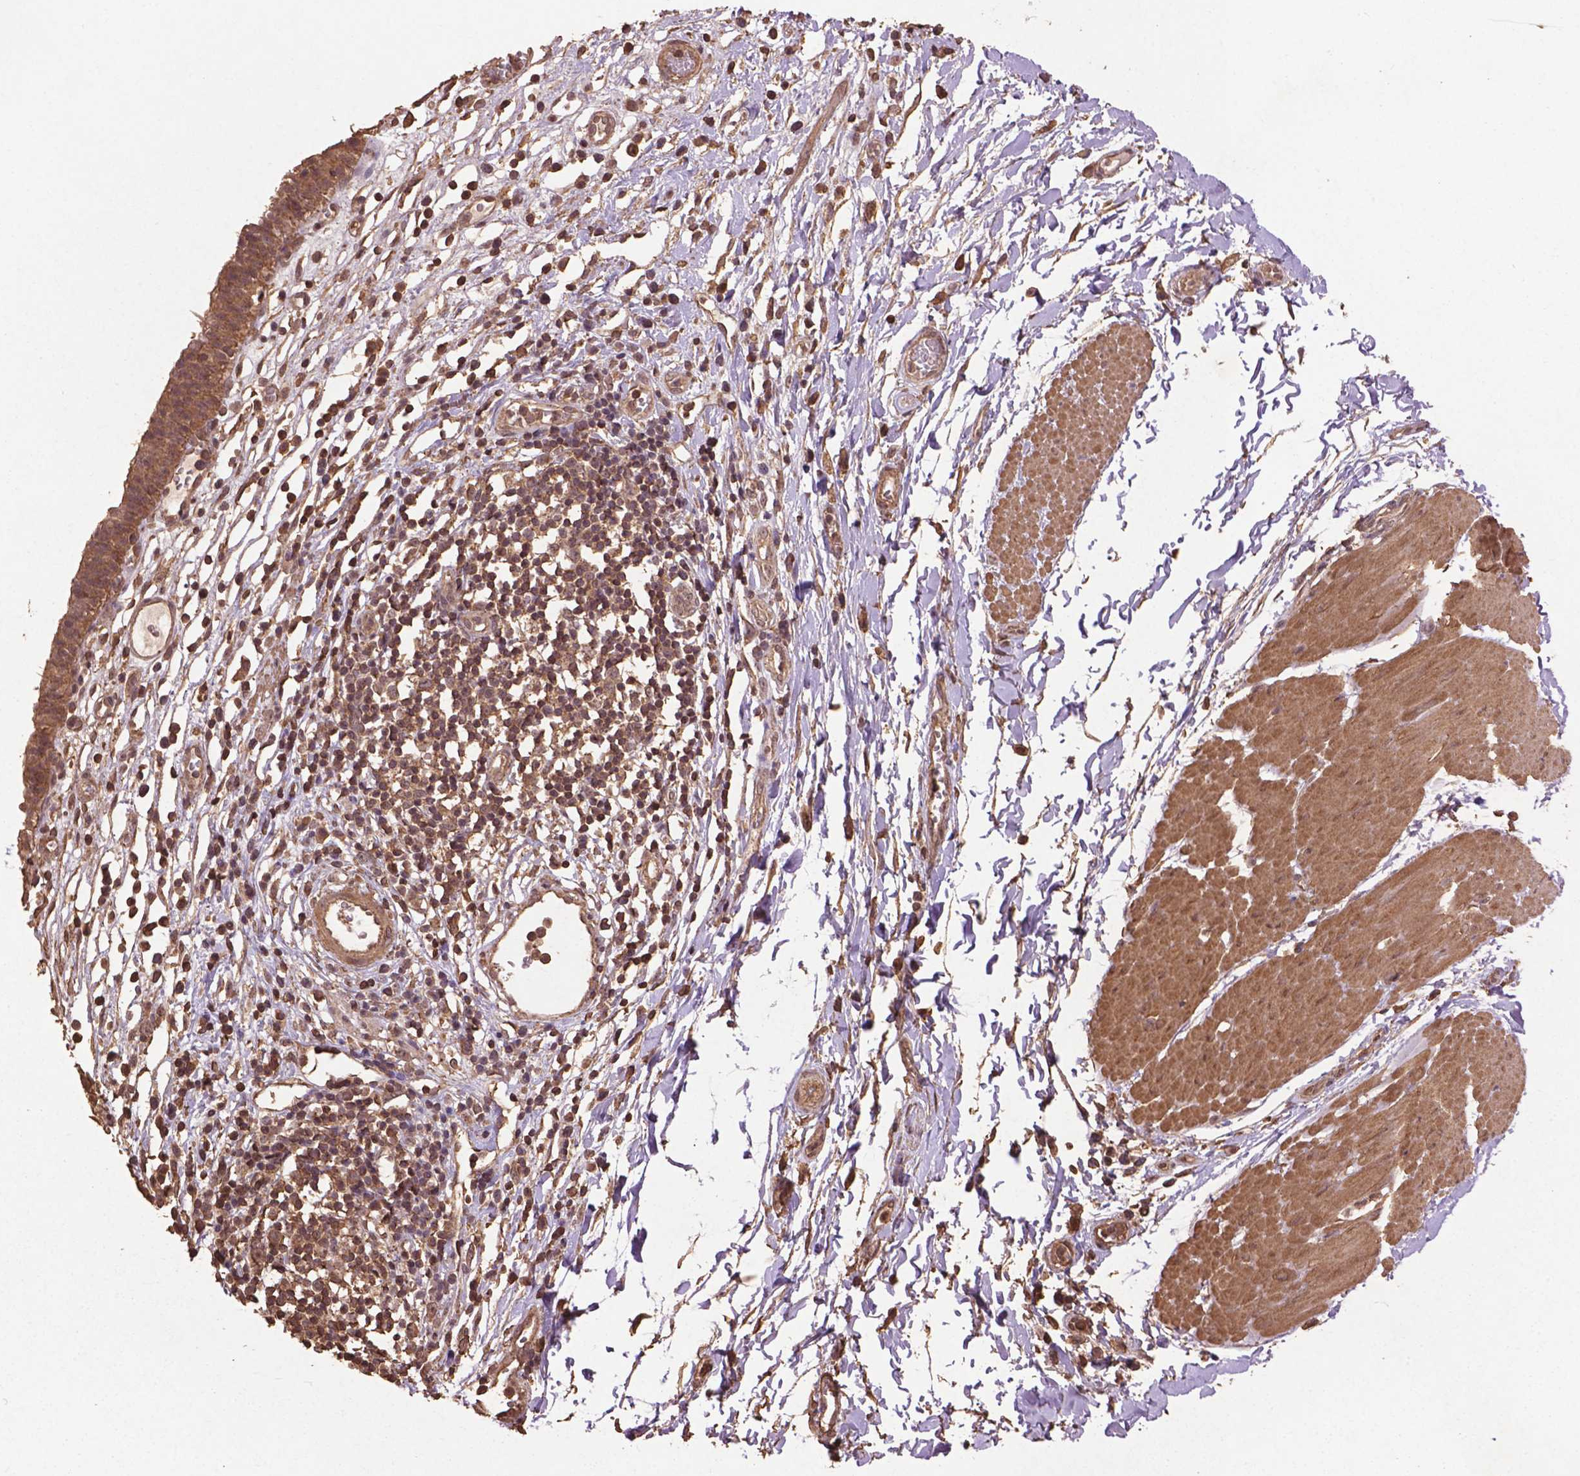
{"staining": {"intensity": "weak", "quantity": ">75%", "location": "cytoplasmic/membranous"}, "tissue": "urinary bladder", "cell_type": "Urothelial cells", "image_type": "normal", "snomed": [{"axis": "morphology", "description": "Normal tissue, NOS"}, {"axis": "topography", "description": "Urinary bladder"}], "caption": "Immunohistochemical staining of normal urinary bladder exhibits >75% levels of weak cytoplasmic/membranous protein positivity in about >75% of urothelial cells.", "gene": "BABAM1", "patient": {"sex": "male", "age": 64}}